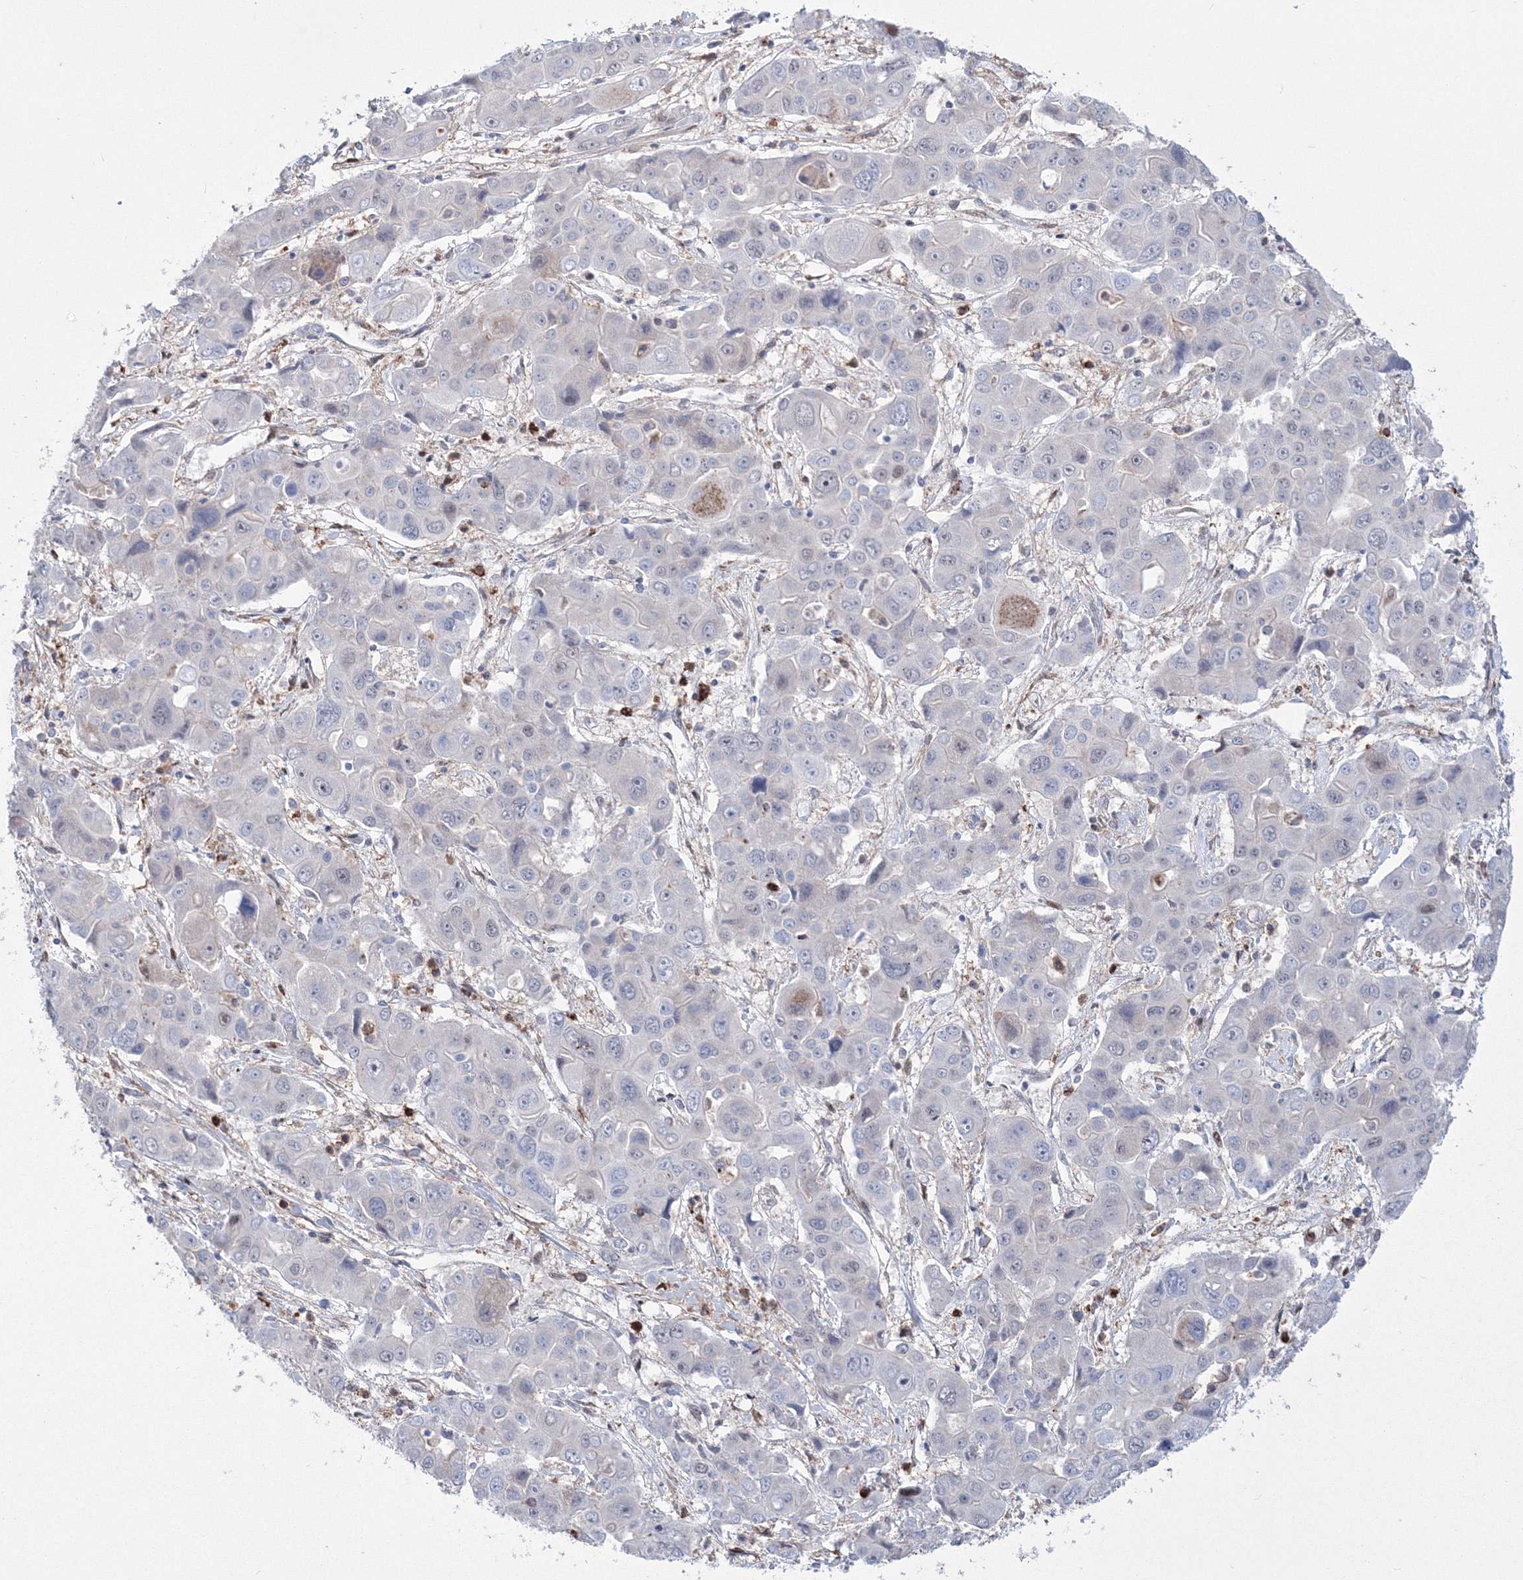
{"staining": {"intensity": "negative", "quantity": "none", "location": "none"}, "tissue": "liver cancer", "cell_type": "Tumor cells", "image_type": "cancer", "snomed": [{"axis": "morphology", "description": "Cholangiocarcinoma"}, {"axis": "topography", "description": "Liver"}], "caption": "Immunohistochemistry (IHC) image of liver cholangiocarcinoma stained for a protein (brown), which displays no positivity in tumor cells.", "gene": "RNPEPL1", "patient": {"sex": "male", "age": 67}}